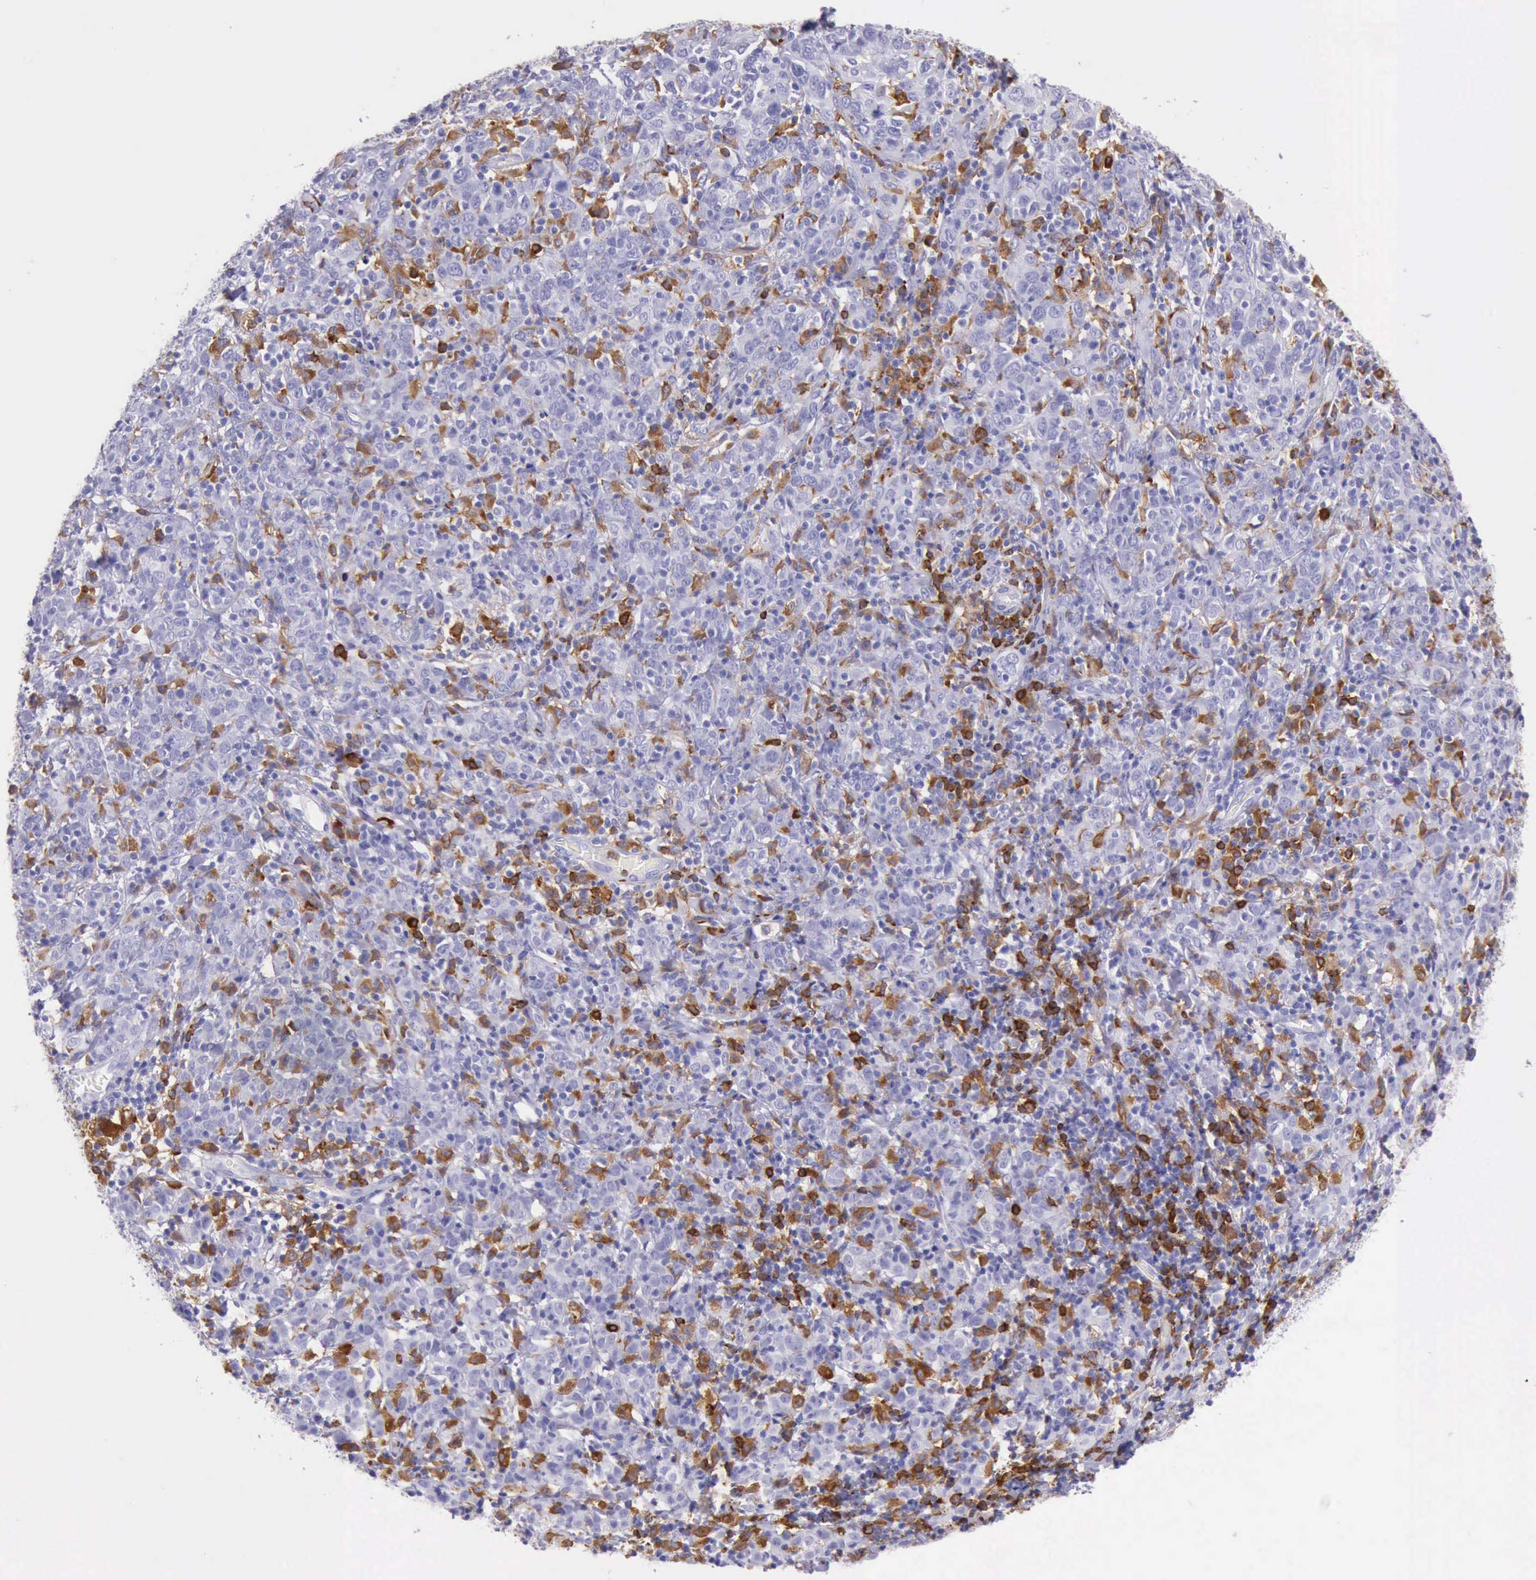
{"staining": {"intensity": "negative", "quantity": "none", "location": "none"}, "tissue": "cervical cancer", "cell_type": "Tumor cells", "image_type": "cancer", "snomed": [{"axis": "morphology", "description": "Normal tissue, NOS"}, {"axis": "morphology", "description": "Squamous cell carcinoma, NOS"}, {"axis": "topography", "description": "Cervix"}], "caption": "A high-resolution micrograph shows IHC staining of cervical cancer (squamous cell carcinoma), which shows no significant expression in tumor cells.", "gene": "BTK", "patient": {"sex": "female", "age": 67}}